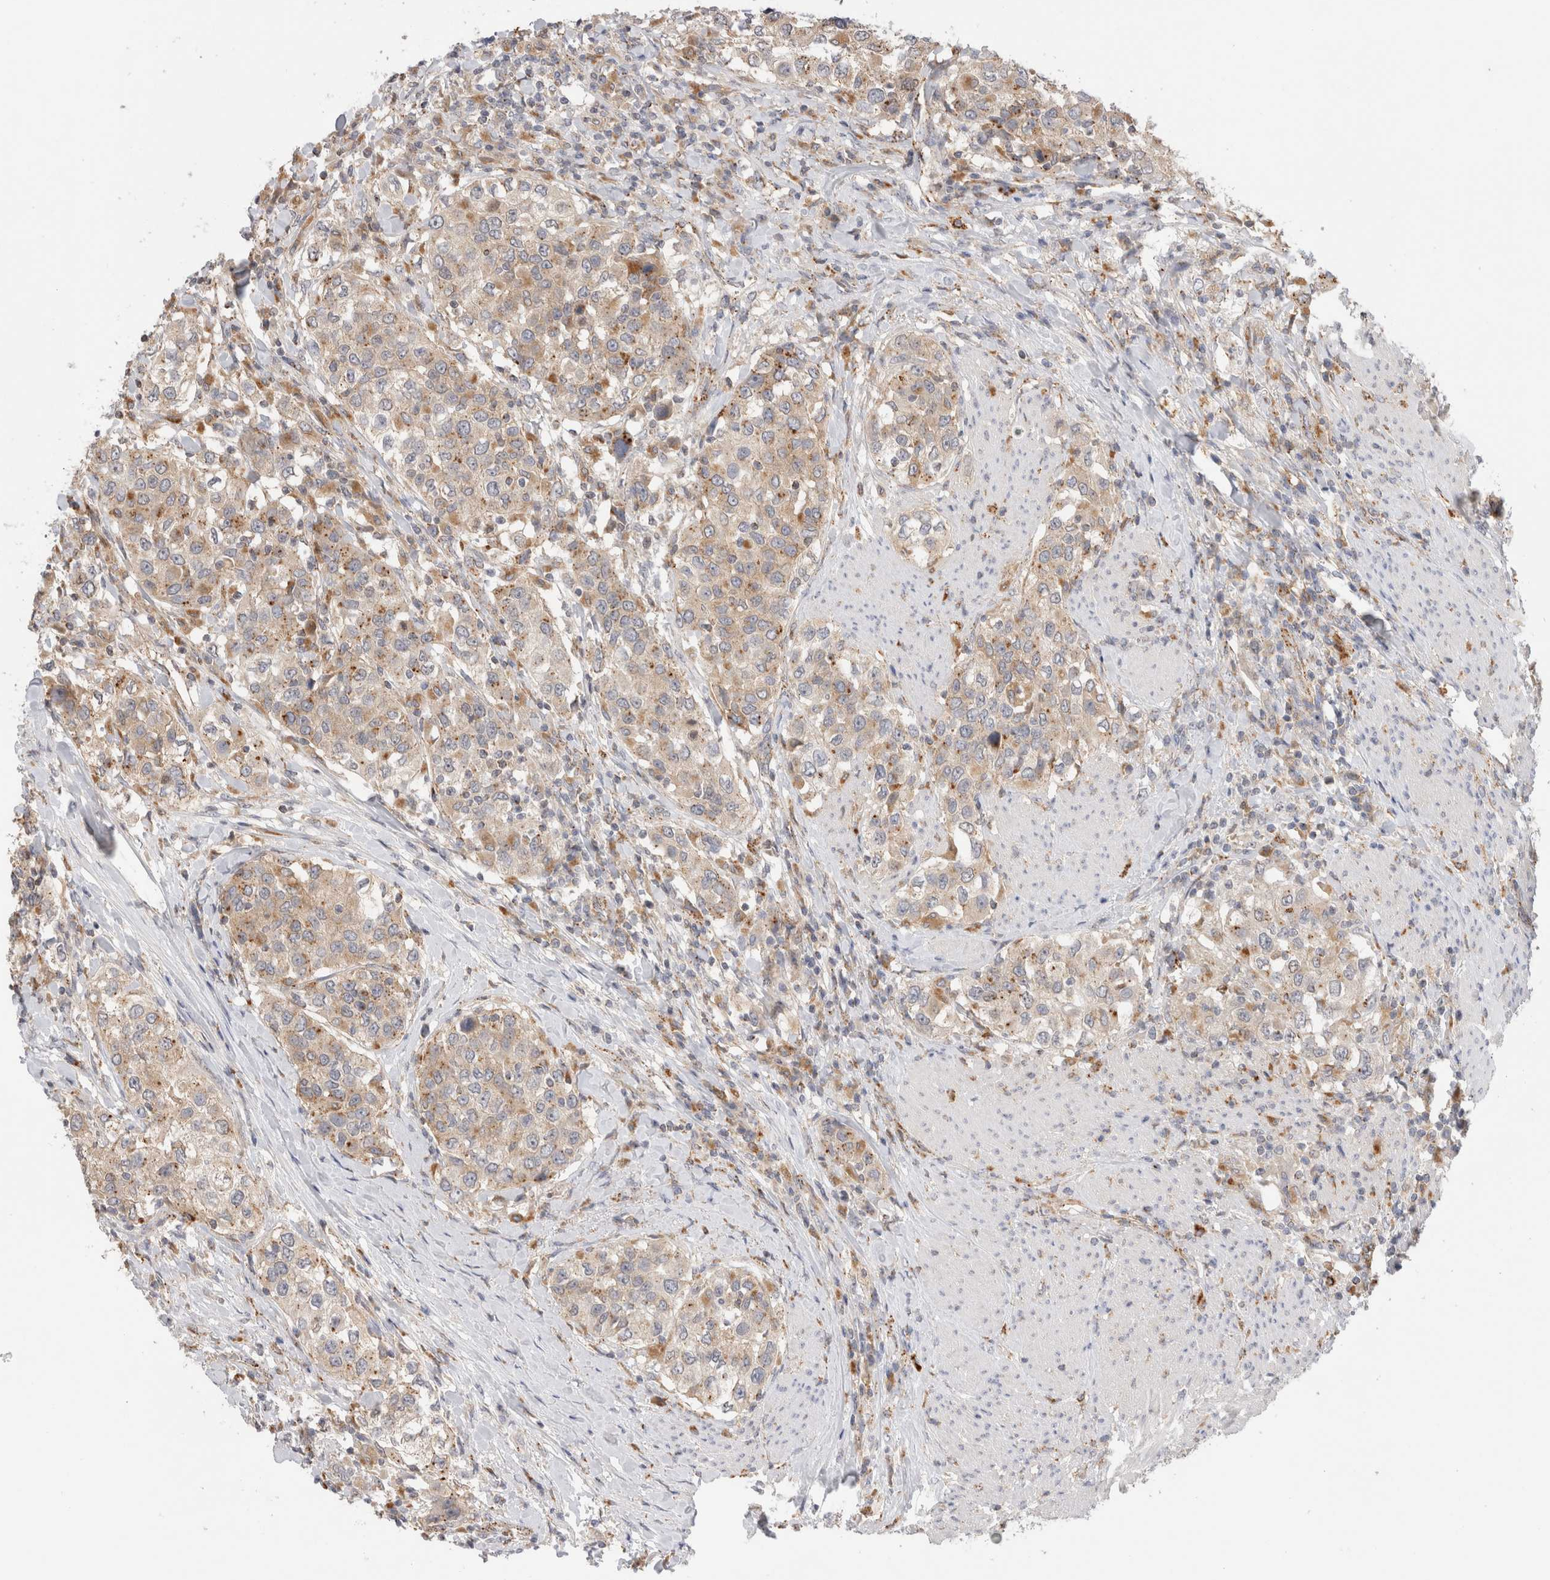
{"staining": {"intensity": "moderate", "quantity": ">75%", "location": "cytoplasmic/membranous"}, "tissue": "urothelial cancer", "cell_type": "Tumor cells", "image_type": "cancer", "snomed": [{"axis": "morphology", "description": "Urothelial carcinoma, High grade"}, {"axis": "topography", "description": "Urinary bladder"}], "caption": "A brown stain highlights moderate cytoplasmic/membranous positivity of a protein in urothelial cancer tumor cells.", "gene": "GNS", "patient": {"sex": "female", "age": 80}}